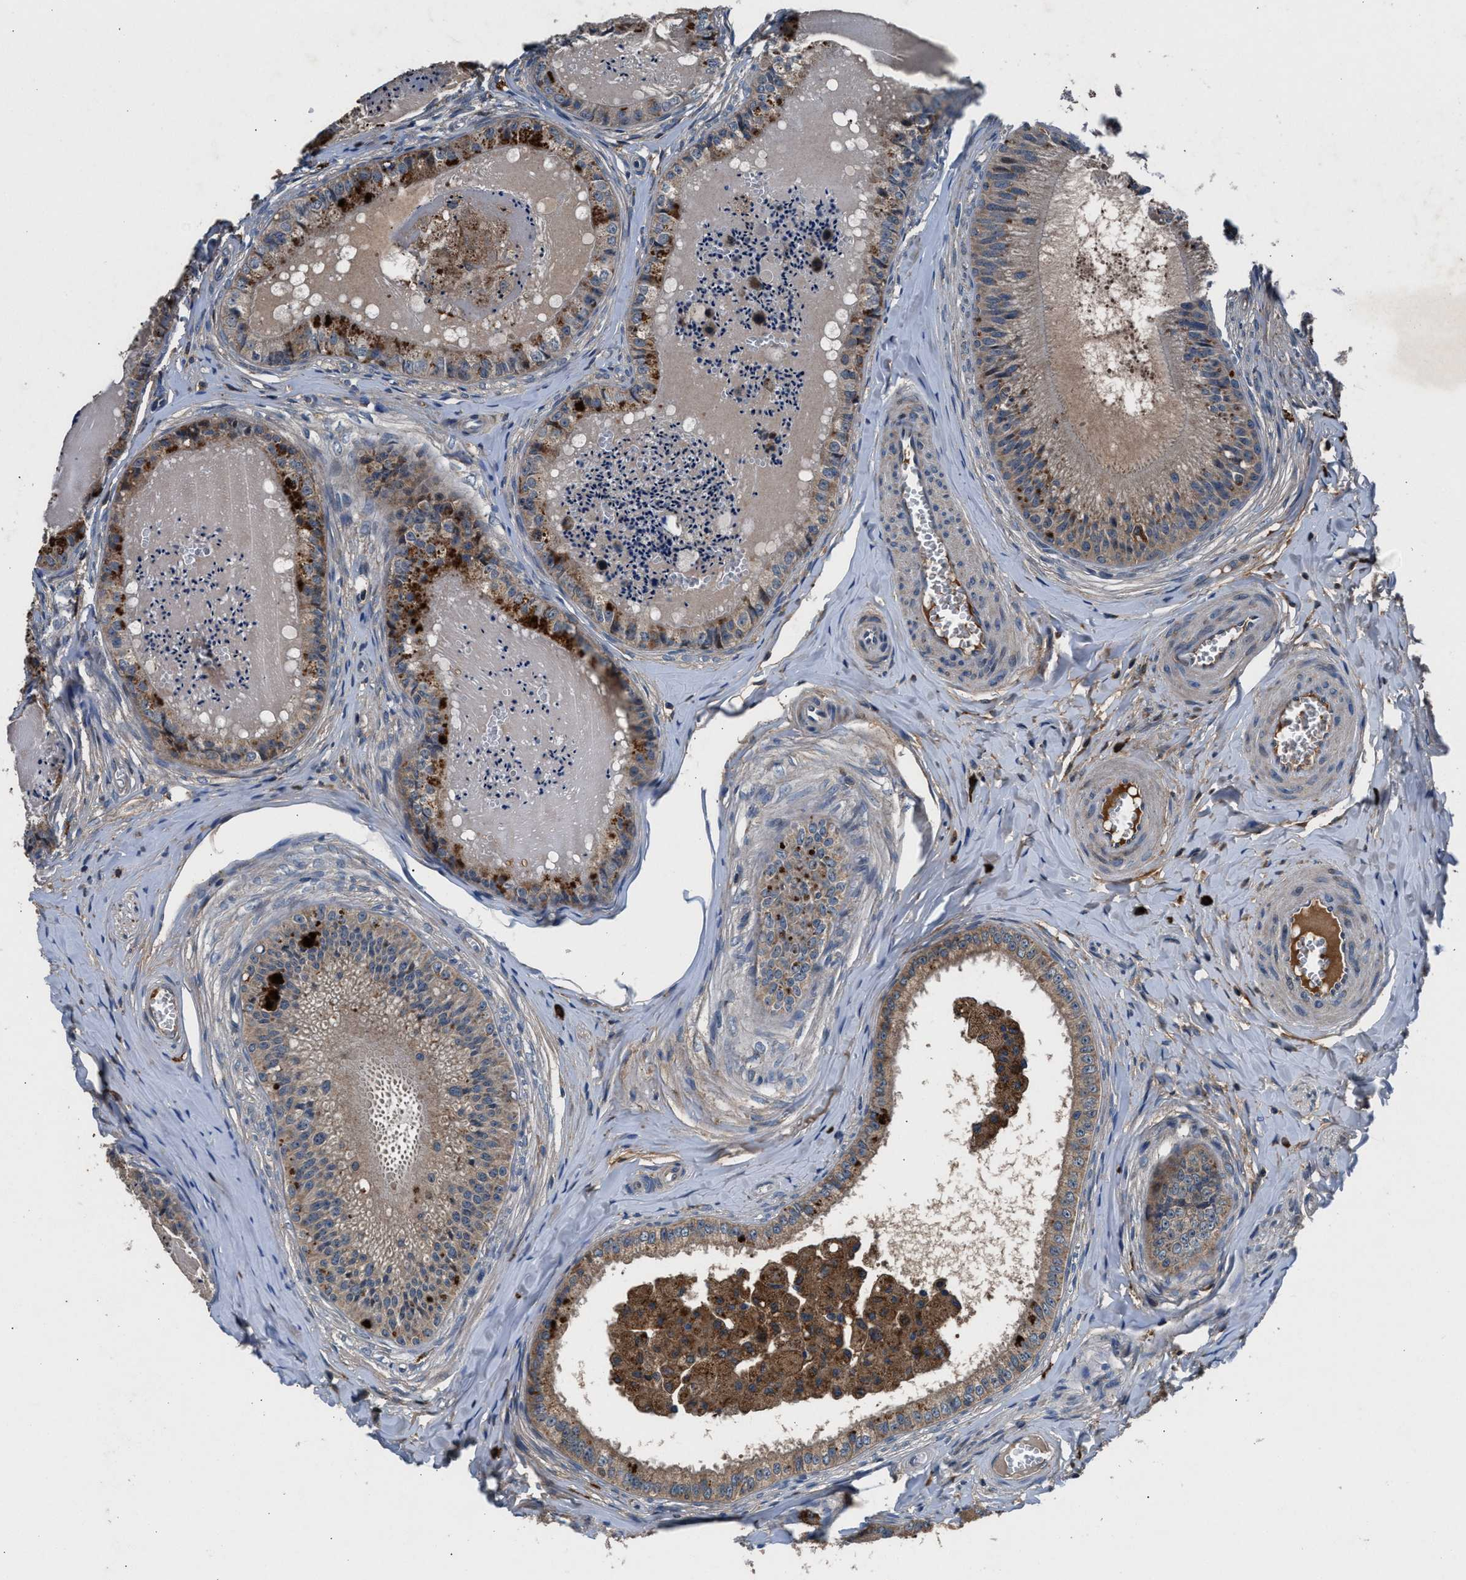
{"staining": {"intensity": "weak", "quantity": ">75%", "location": "cytoplasmic/membranous"}, "tissue": "epididymis", "cell_type": "Glandular cells", "image_type": "normal", "snomed": [{"axis": "morphology", "description": "Normal tissue, NOS"}, {"axis": "topography", "description": "Epididymis"}], "caption": "Immunohistochemical staining of normal human epididymis demonstrates >75% levels of weak cytoplasmic/membranous protein staining in approximately >75% of glandular cells. Using DAB (3,3'-diaminobenzidine) (brown) and hematoxylin (blue) stains, captured at high magnification using brightfield microscopy.", "gene": "FAM221A", "patient": {"sex": "male", "age": 31}}